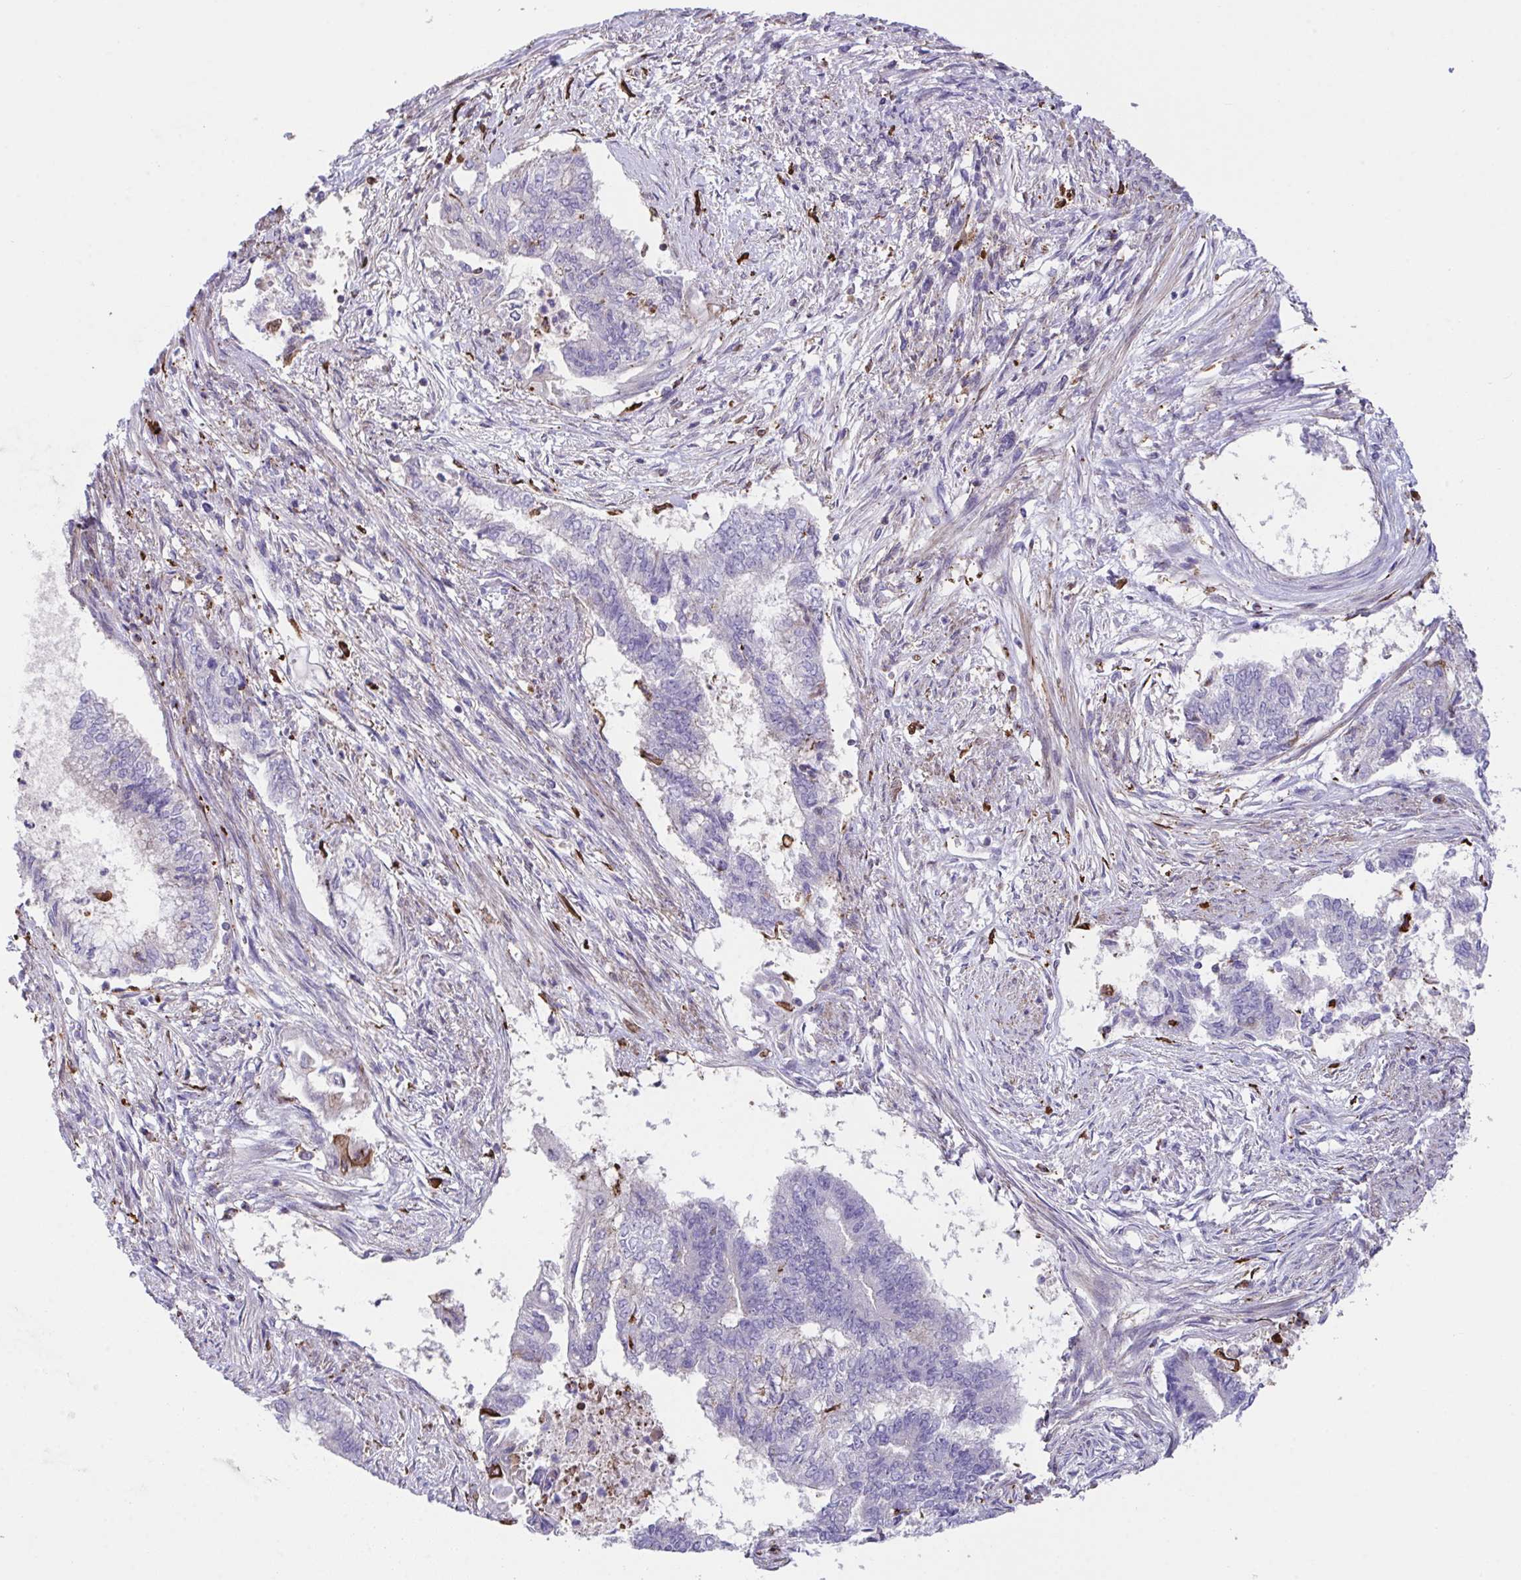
{"staining": {"intensity": "negative", "quantity": "none", "location": "none"}, "tissue": "endometrial cancer", "cell_type": "Tumor cells", "image_type": "cancer", "snomed": [{"axis": "morphology", "description": "Adenocarcinoma, NOS"}, {"axis": "topography", "description": "Endometrium"}], "caption": "Tumor cells are negative for brown protein staining in adenocarcinoma (endometrial).", "gene": "PPIH", "patient": {"sex": "female", "age": 65}}